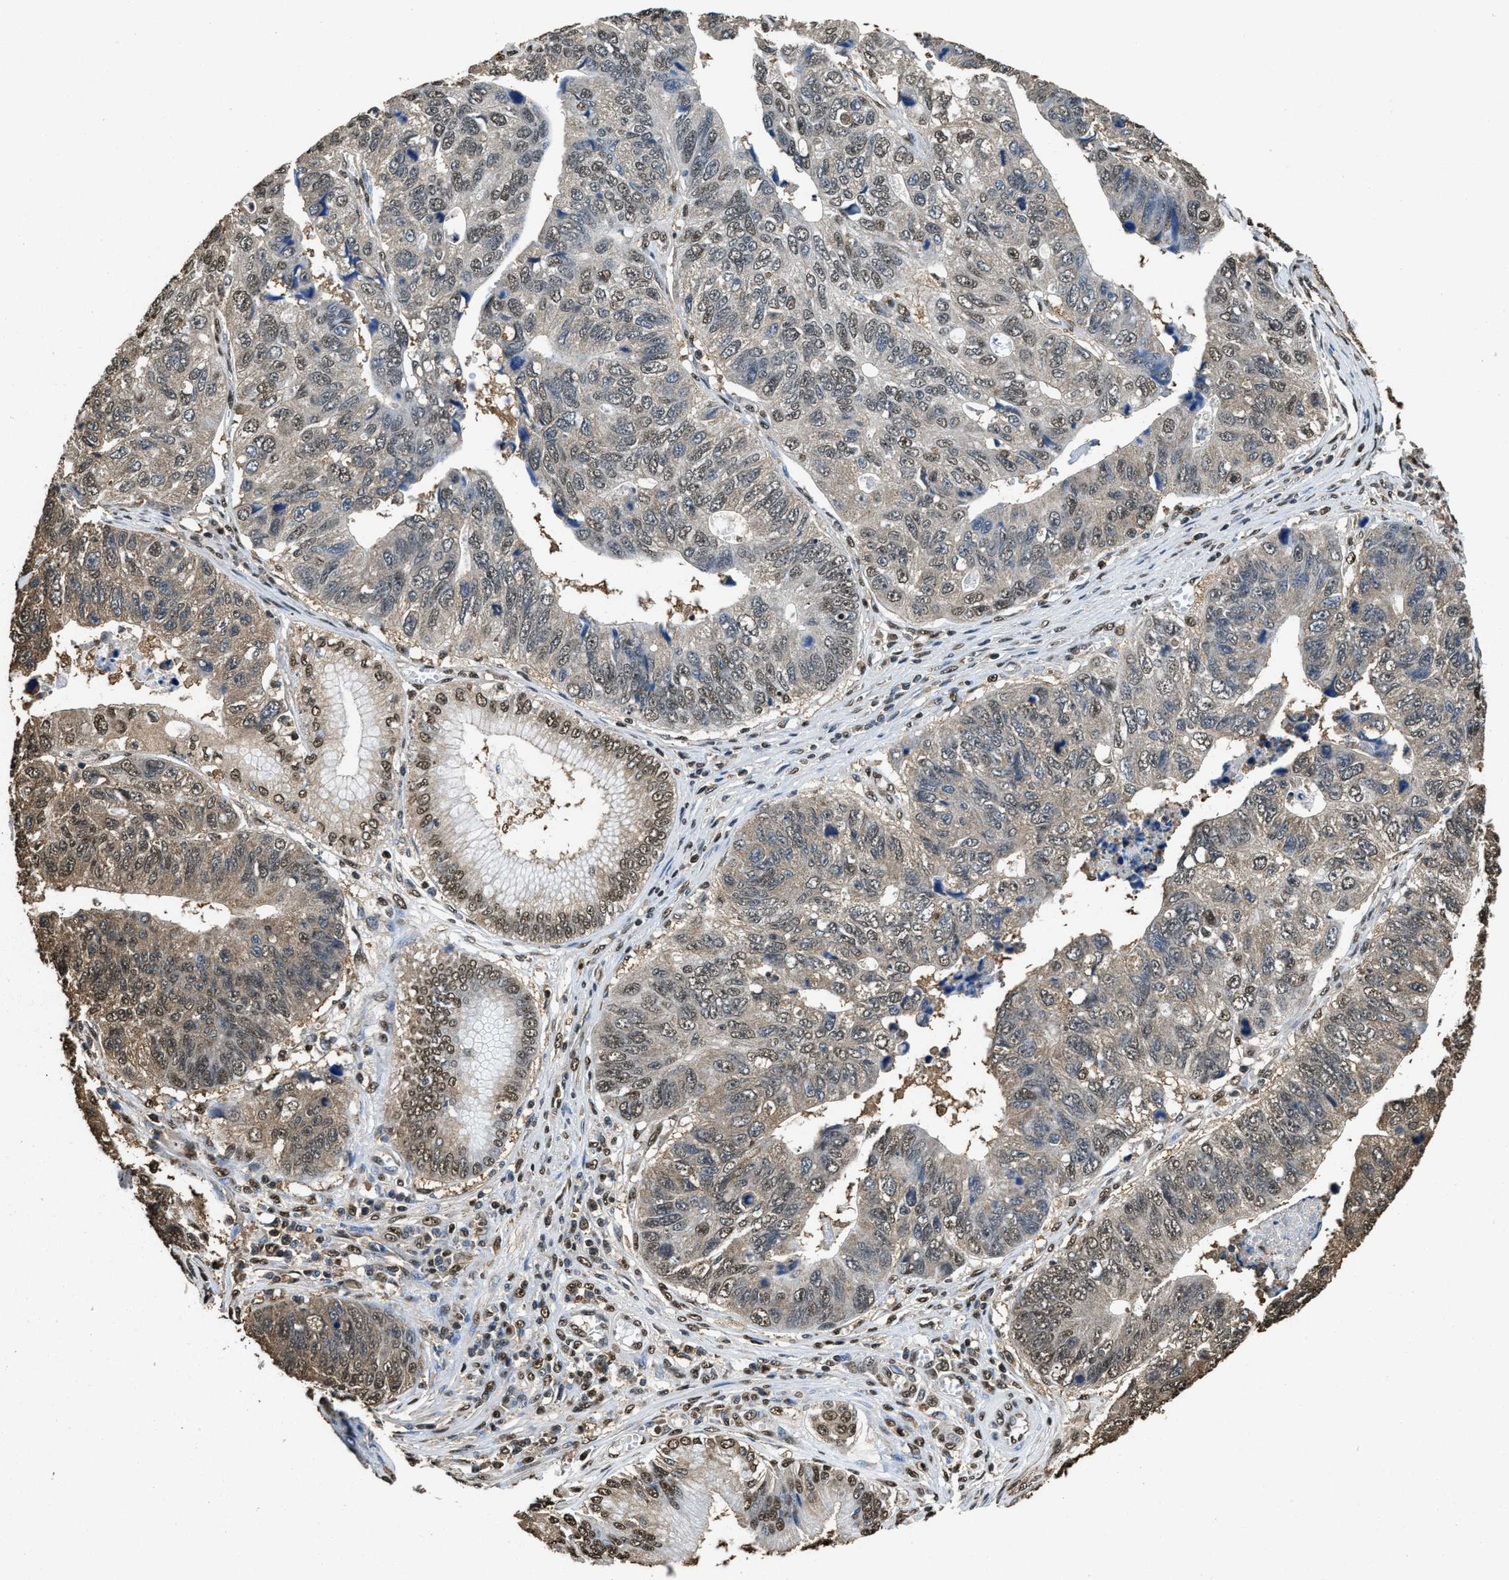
{"staining": {"intensity": "moderate", "quantity": "25%-75%", "location": "cytoplasmic/membranous,nuclear"}, "tissue": "stomach cancer", "cell_type": "Tumor cells", "image_type": "cancer", "snomed": [{"axis": "morphology", "description": "Adenocarcinoma, NOS"}, {"axis": "topography", "description": "Stomach"}], "caption": "A medium amount of moderate cytoplasmic/membranous and nuclear staining is seen in approximately 25%-75% of tumor cells in adenocarcinoma (stomach) tissue.", "gene": "GAPDH", "patient": {"sex": "male", "age": 59}}